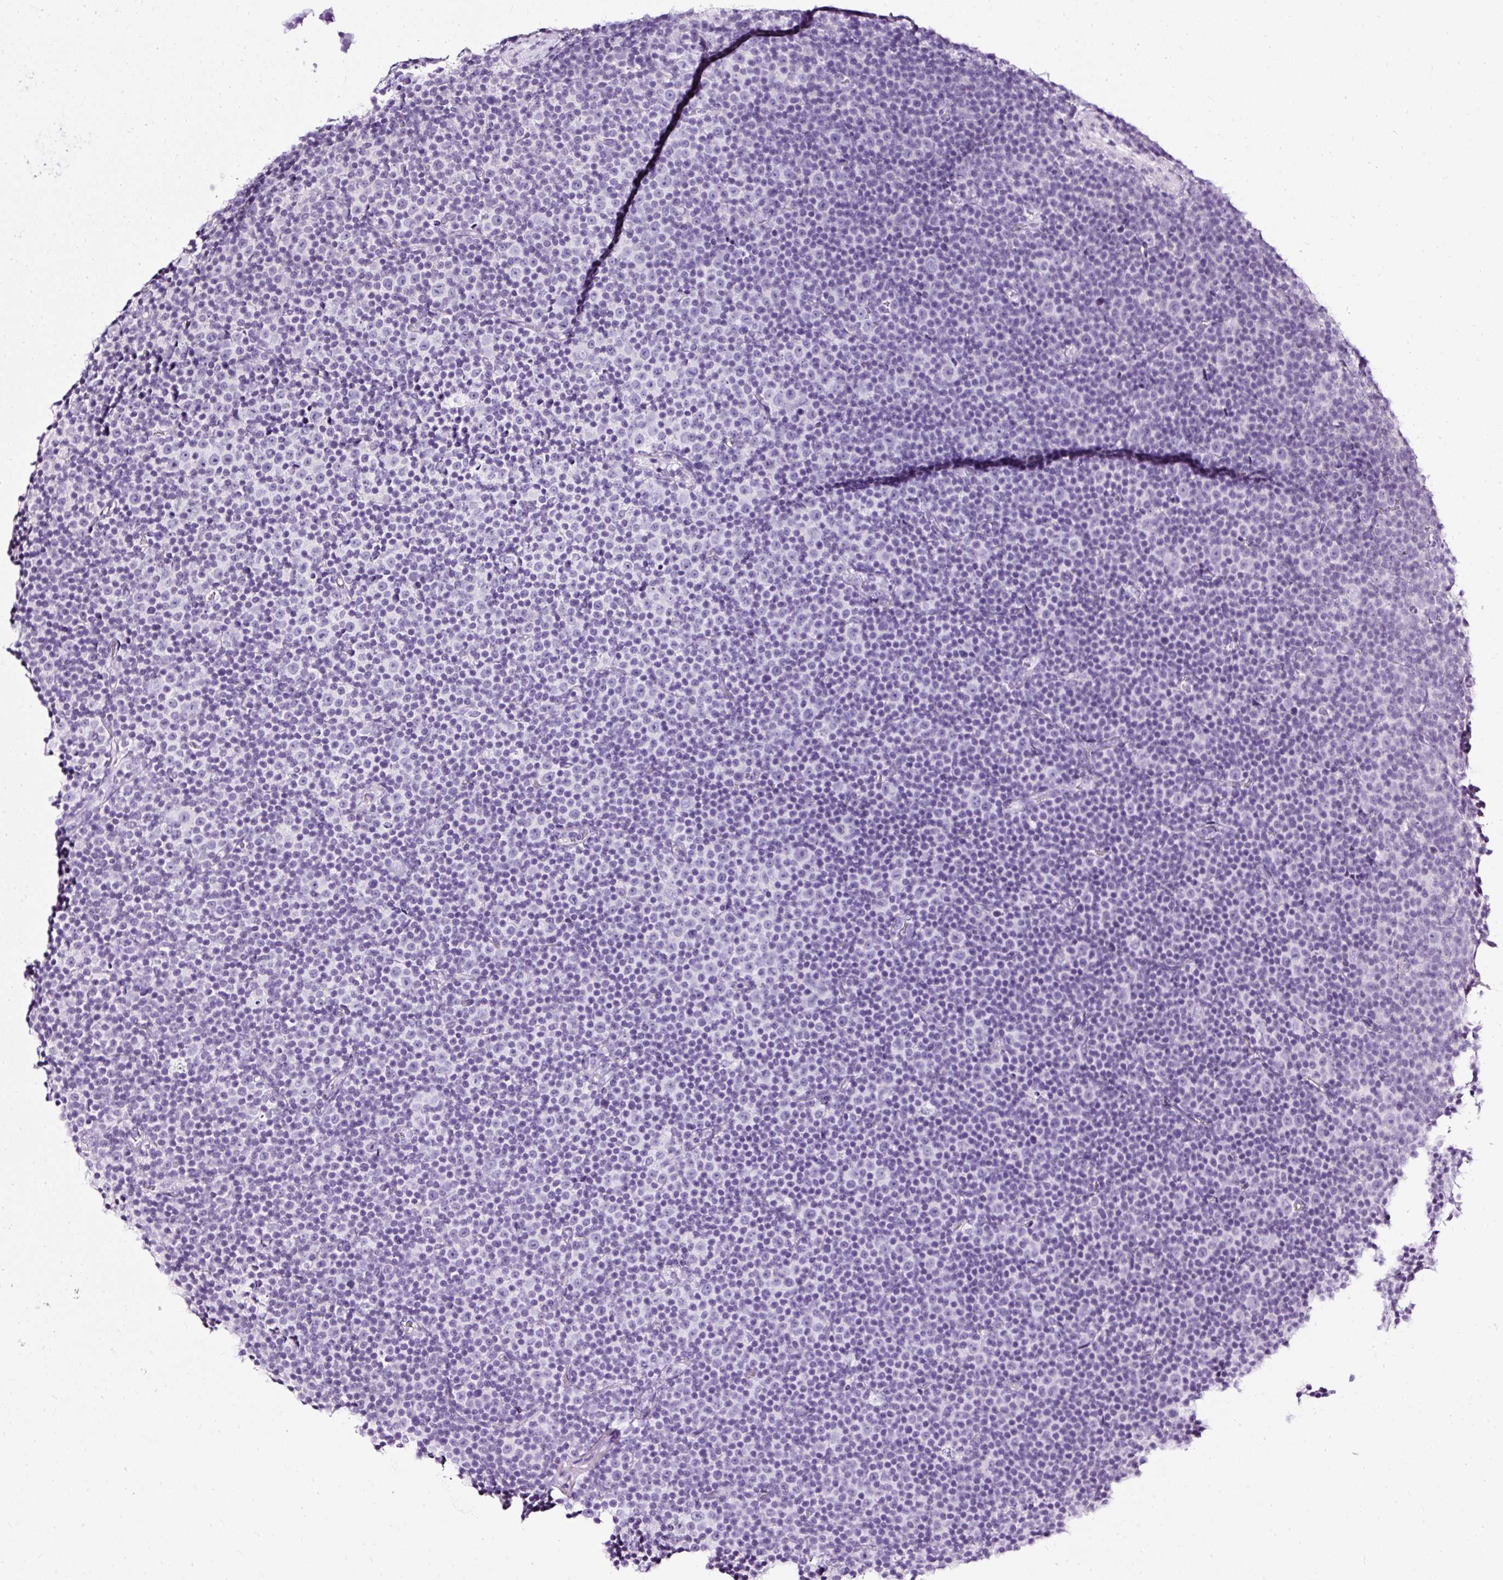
{"staining": {"intensity": "negative", "quantity": "none", "location": "none"}, "tissue": "lymphoma", "cell_type": "Tumor cells", "image_type": "cancer", "snomed": [{"axis": "morphology", "description": "Malignant lymphoma, non-Hodgkin's type, Low grade"}, {"axis": "topography", "description": "Lymph node"}], "caption": "IHC of lymphoma demonstrates no staining in tumor cells.", "gene": "ATP2A1", "patient": {"sex": "female", "age": 67}}